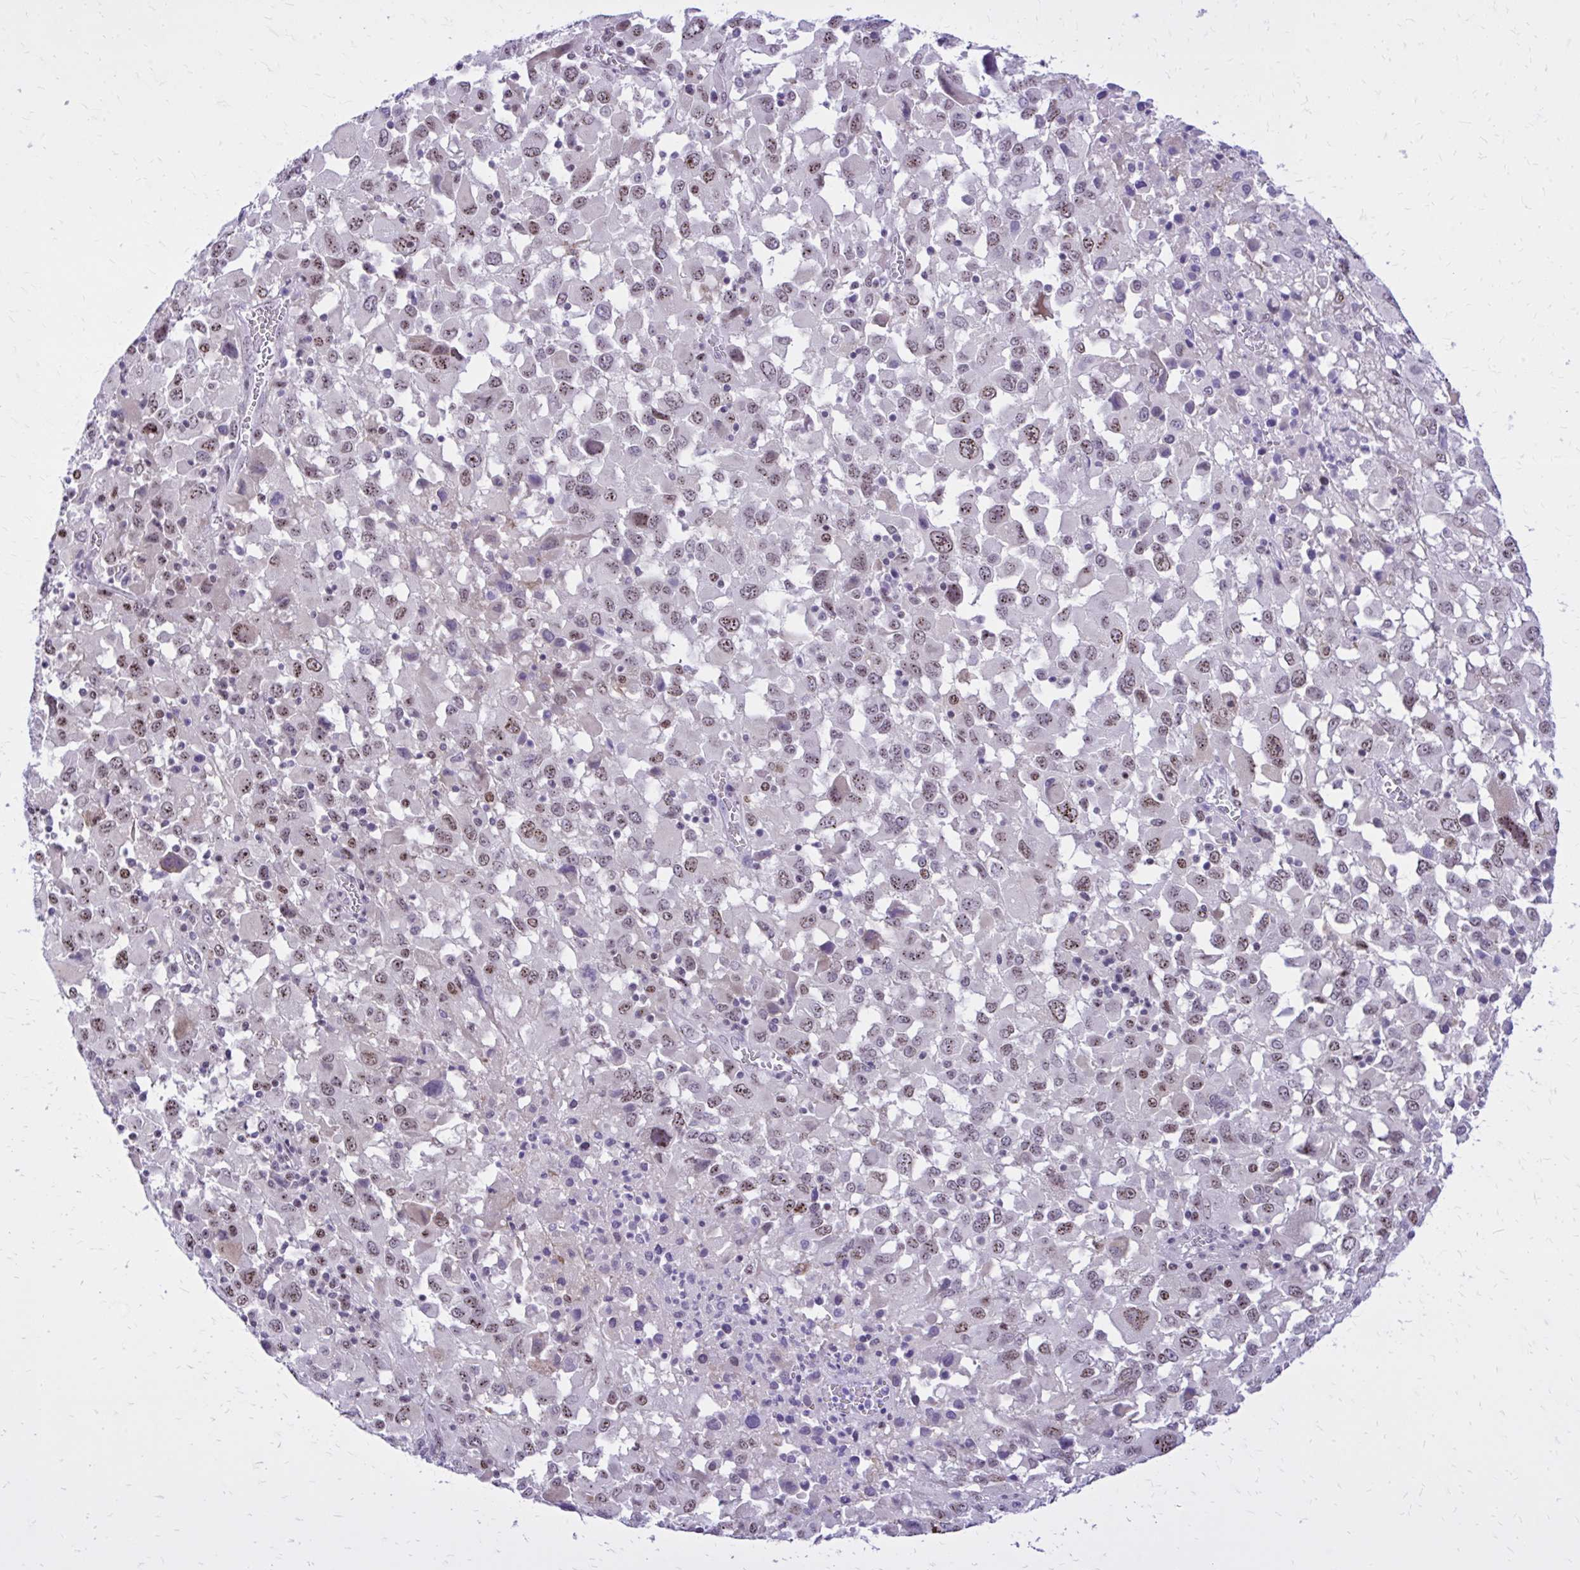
{"staining": {"intensity": "moderate", "quantity": "25%-75%", "location": "nuclear"}, "tissue": "melanoma", "cell_type": "Tumor cells", "image_type": "cancer", "snomed": [{"axis": "morphology", "description": "Malignant melanoma, Metastatic site"}, {"axis": "topography", "description": "Soft tissue"}], "caption": "Immunohistochemical staining of melanoma displays medium levels of moderate nuclear positivity in about 25%-75% of tumor cells. The protein of interest is stained brown, and the nuclei are stained in blue (DAB IHC with brightfield microscopy, high magnification).", "gene": "RASL11B", "patient": {"sex": "male", "age": 50}}